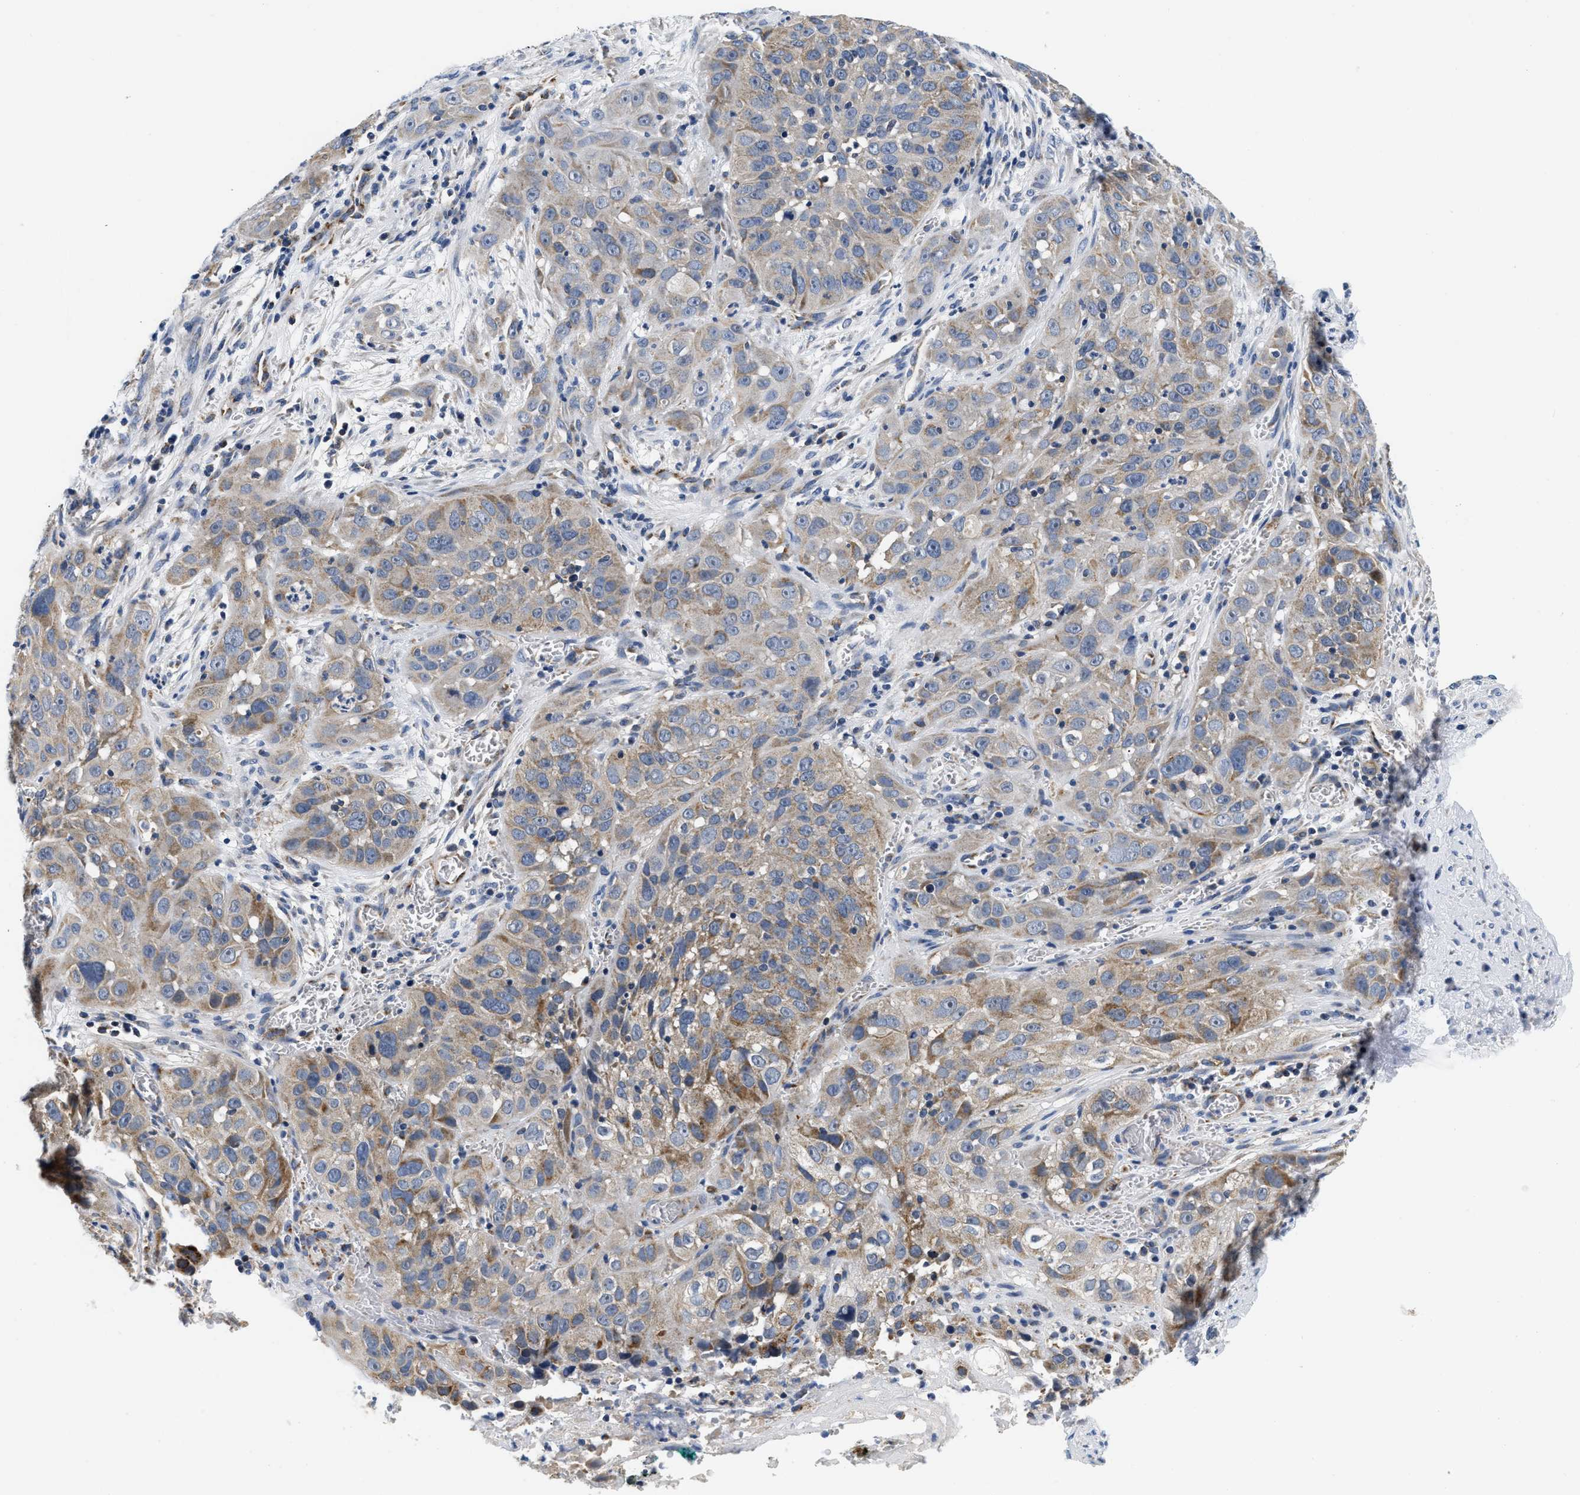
{"staining": {"intensity": "moderate", "quantity": "25%-75%", "location": "cytoplasmic/membranous"}, "tissue": "cervical cancer", "cell_type": "Tumor cells", "image_type": "cancer", "snomed": [{"axis": "morphology", "description": "Squamous cell carcinoma, NOS"}, {"axis": "topography", "description": "Cervix"}], "caption": "A histopathology image showing moderate cytoplasmic/membranous staining in approximately 25%-75% of tumor cells in cervical squamous cell carcinoma, as visualized by brown immunohistochemical staining.", "gene": "PDP1", "patient": {"sex": "female", "age": 32}}